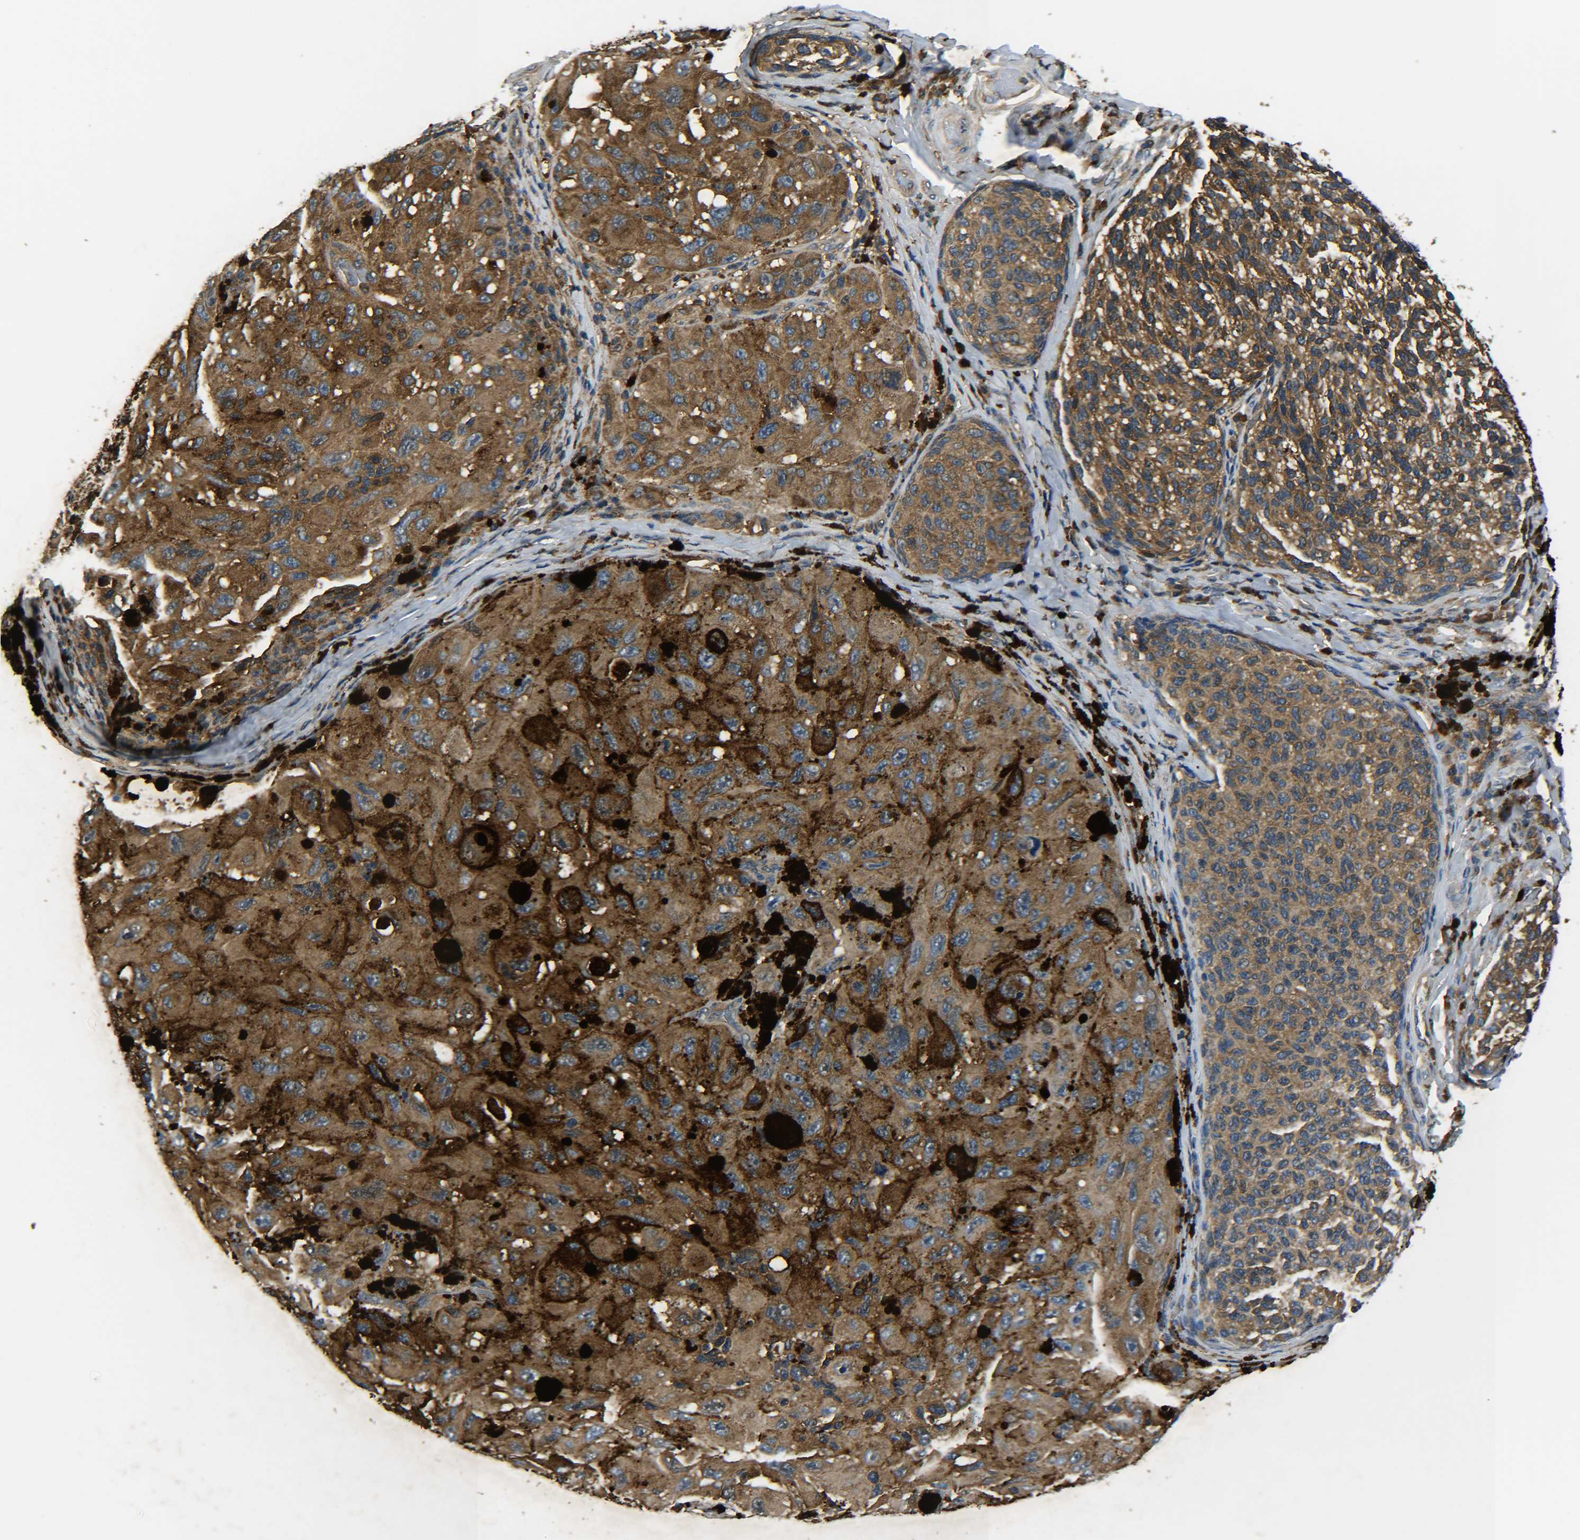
{"staining": {"intensity": "moderate", "quantity": ">75%", "location": "cytoplasmic/membranous"}, "tissue": "melanoma", "cell_type": "Tumor cells", "image_type": "cancer", "snomed": [{"axis": "morphology", "description": "Malignant melanoma, NOS"}, {"axis": "topography", "description": "Skin"}], "caption": "Human melanoma stained with a brown dye displays moderate cytoplasmic/membranous positive positivity in about >75% of tumor cells.", "gene": "PREB", "patient": {"sex": "female", "age": 73}}